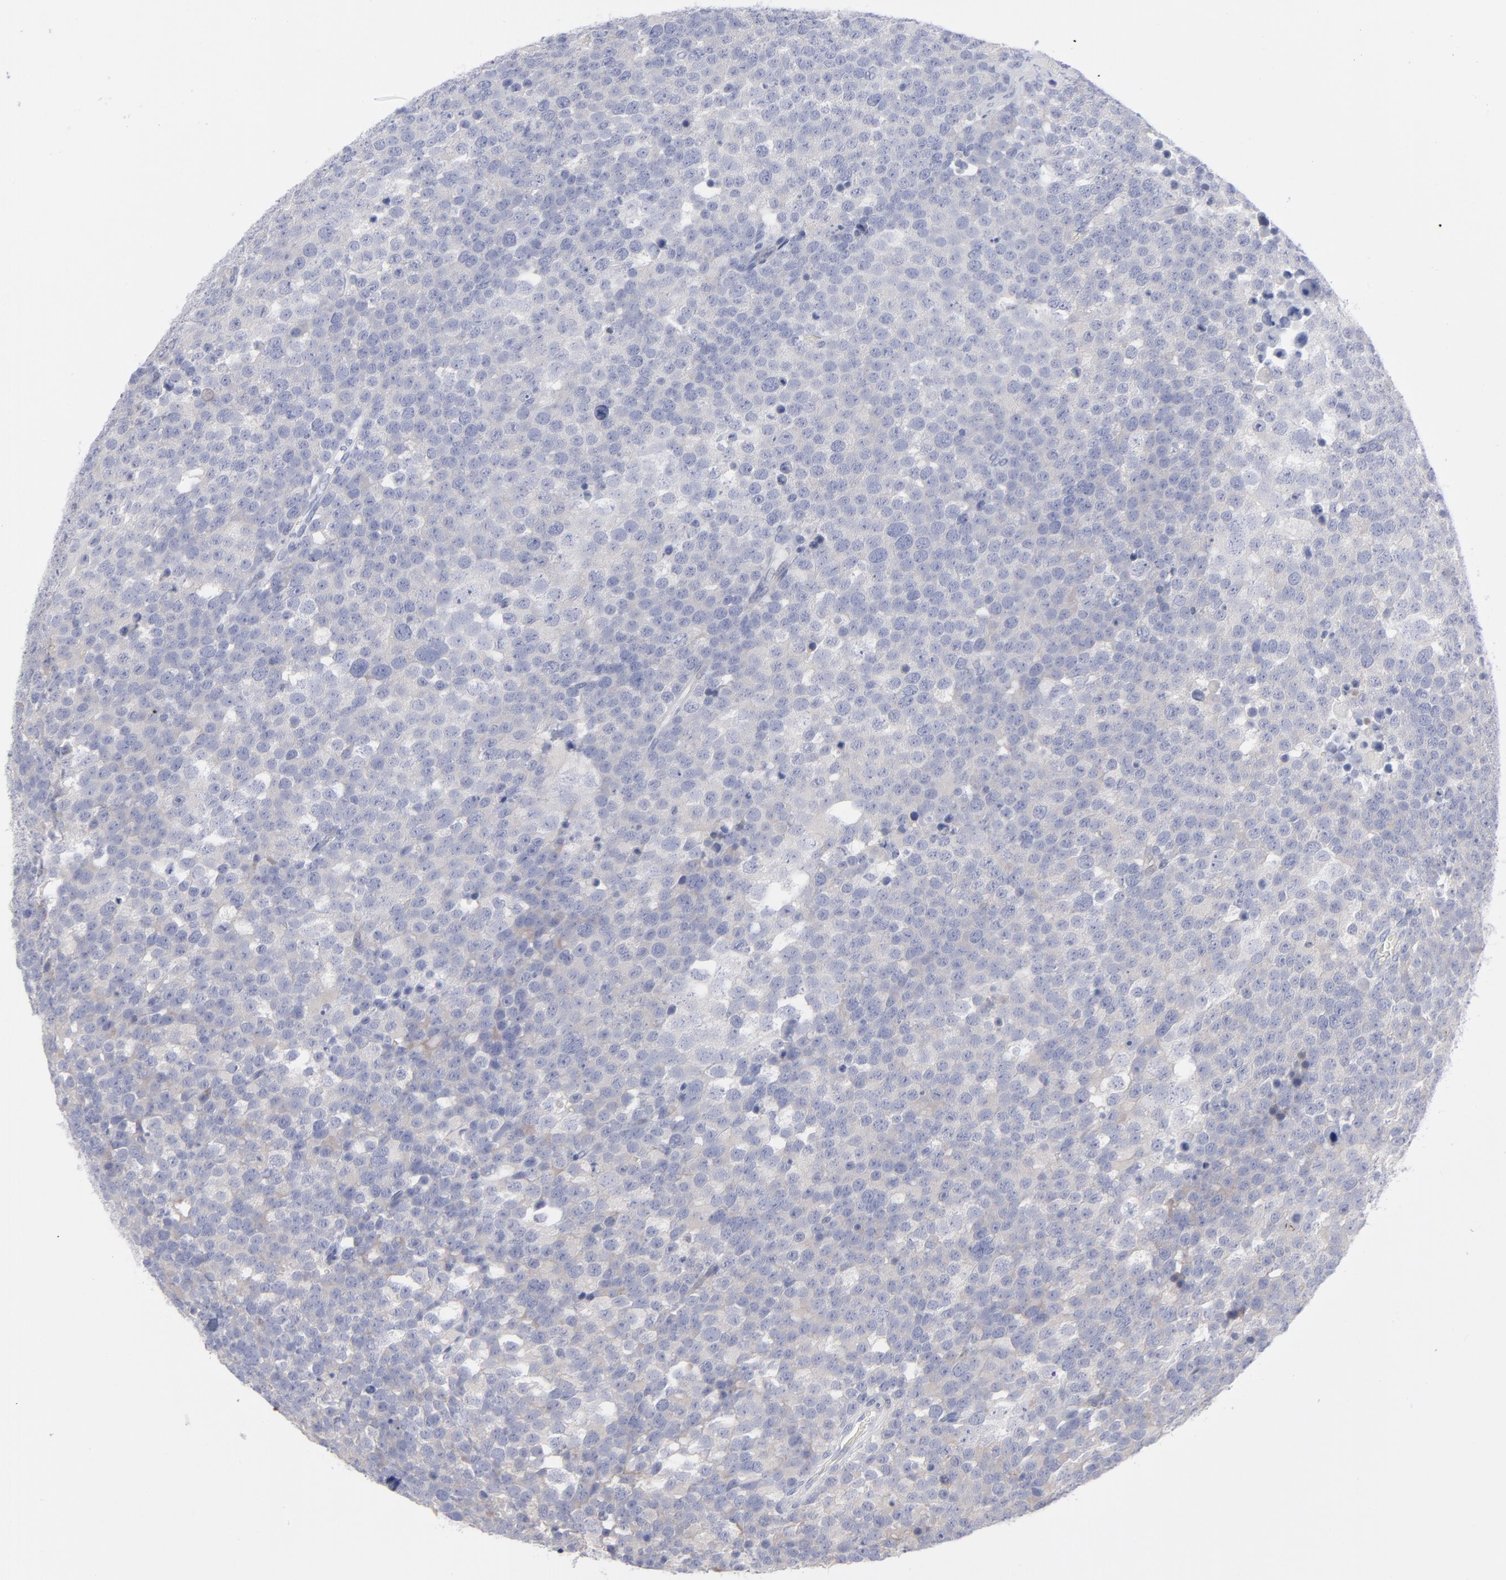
{"staining": {"intensity": "negative", "quantity": "none", "location": "none"}, "tissue": "testis cancer", "cell_type": "Tumor cells", "image_type": "cancer", "snomed": [{"axis": "morphology", "description": "Seminoma, NOS"}, {"axis": "topography", "description": "Testis"}], "caption": "Immunohistochemistry histopathology image of neoplastic tissue: testis cancer (seminoma) stained with DAB (3,3'-diaminobenzidine) displays no significant protein expression in tumor cells.", "gene": "RPS24", "patient": {"sex": "male", "age": 71}}